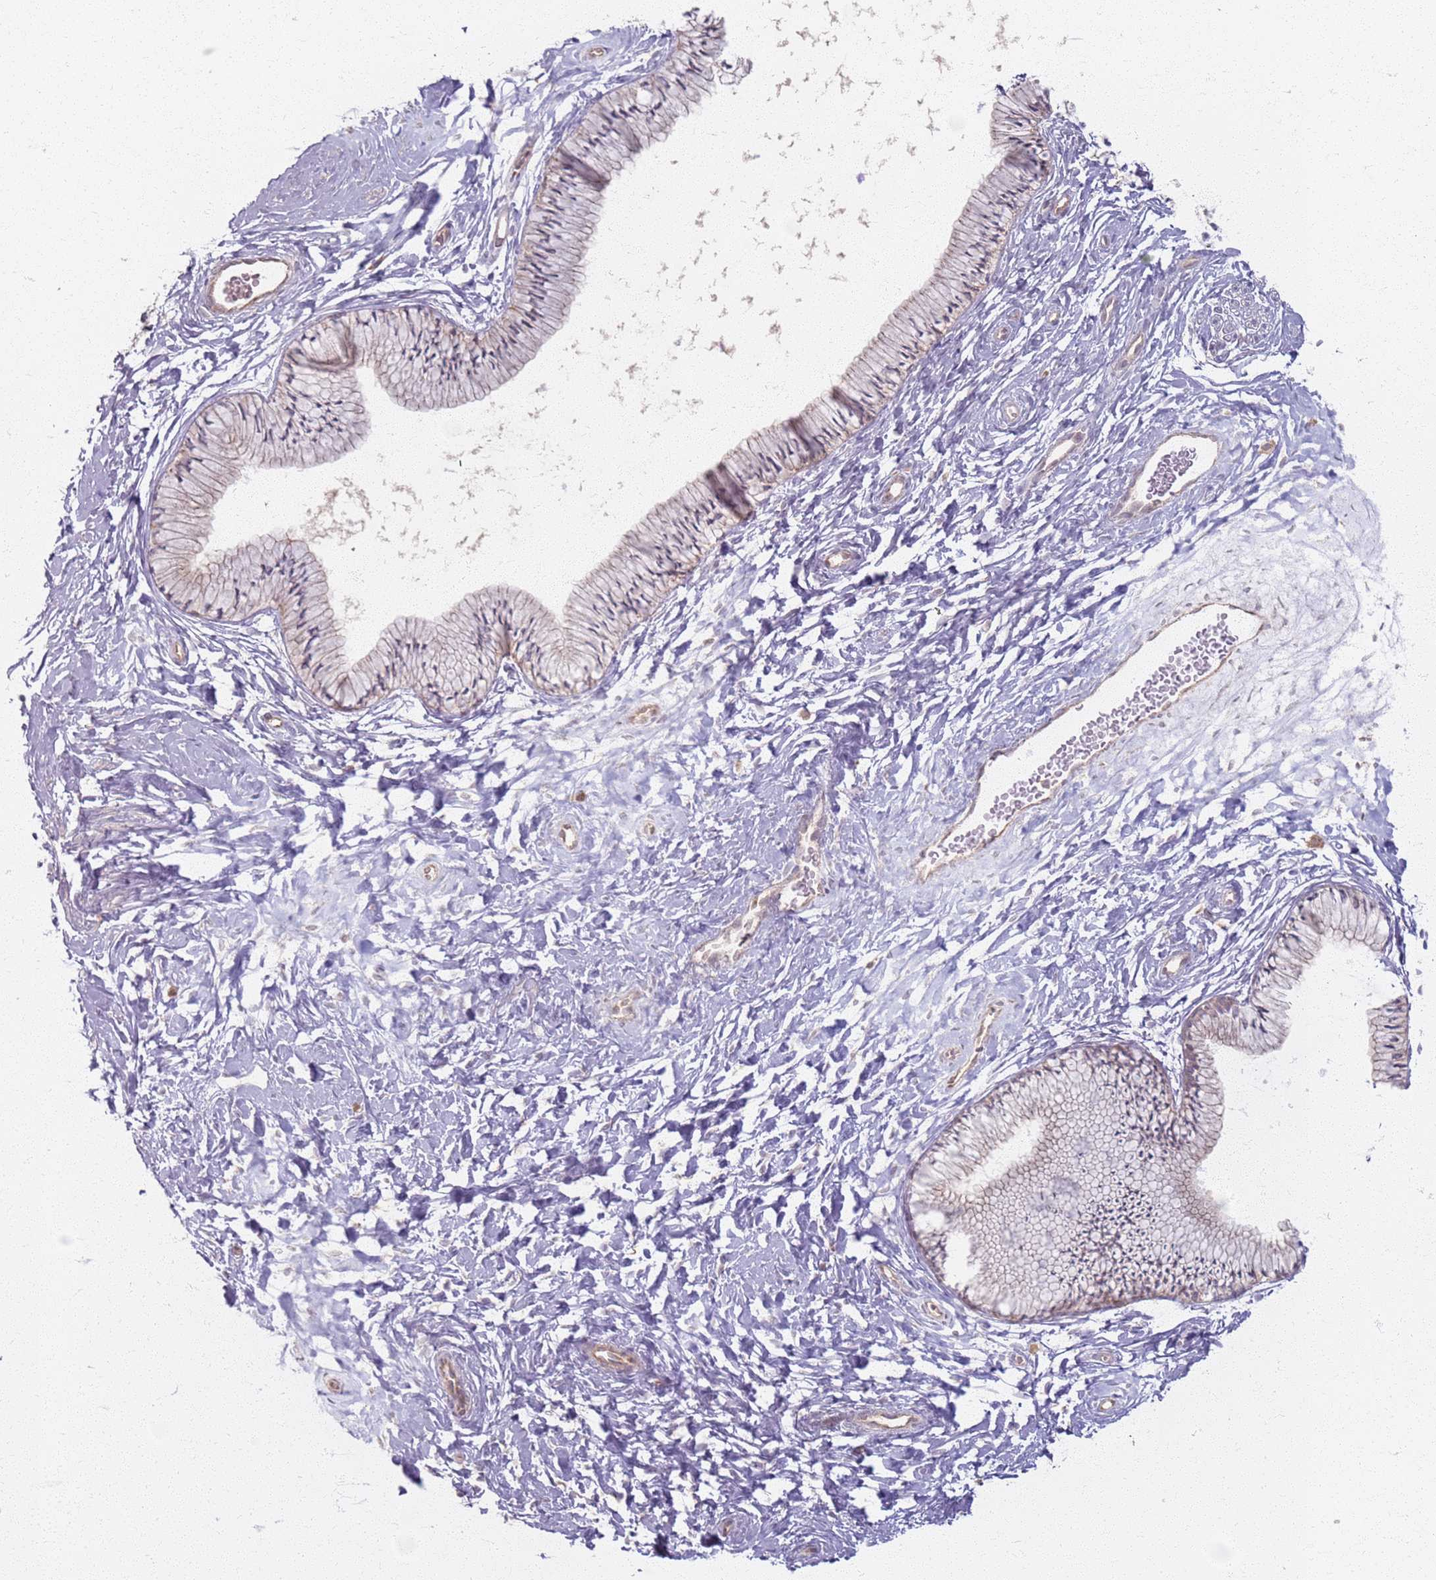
{"staining": {"intensity": "negative", "quantity": "none", "location": "none"}, "tissue": "cervix", "cell_type": "Glandular cells", "image_type": "normal", "snomed": [{"axis": "morphology", "description": "Normal tissue, NOS"}, {"axis": "topography", "description": "Cervix"}], "caption": "IHC image of benign cervix stained for a protein (brown), which exhibits no expression in glandular cells.", "gene": "KCNA5", "patient": {"sex": "female", "age": 33}}